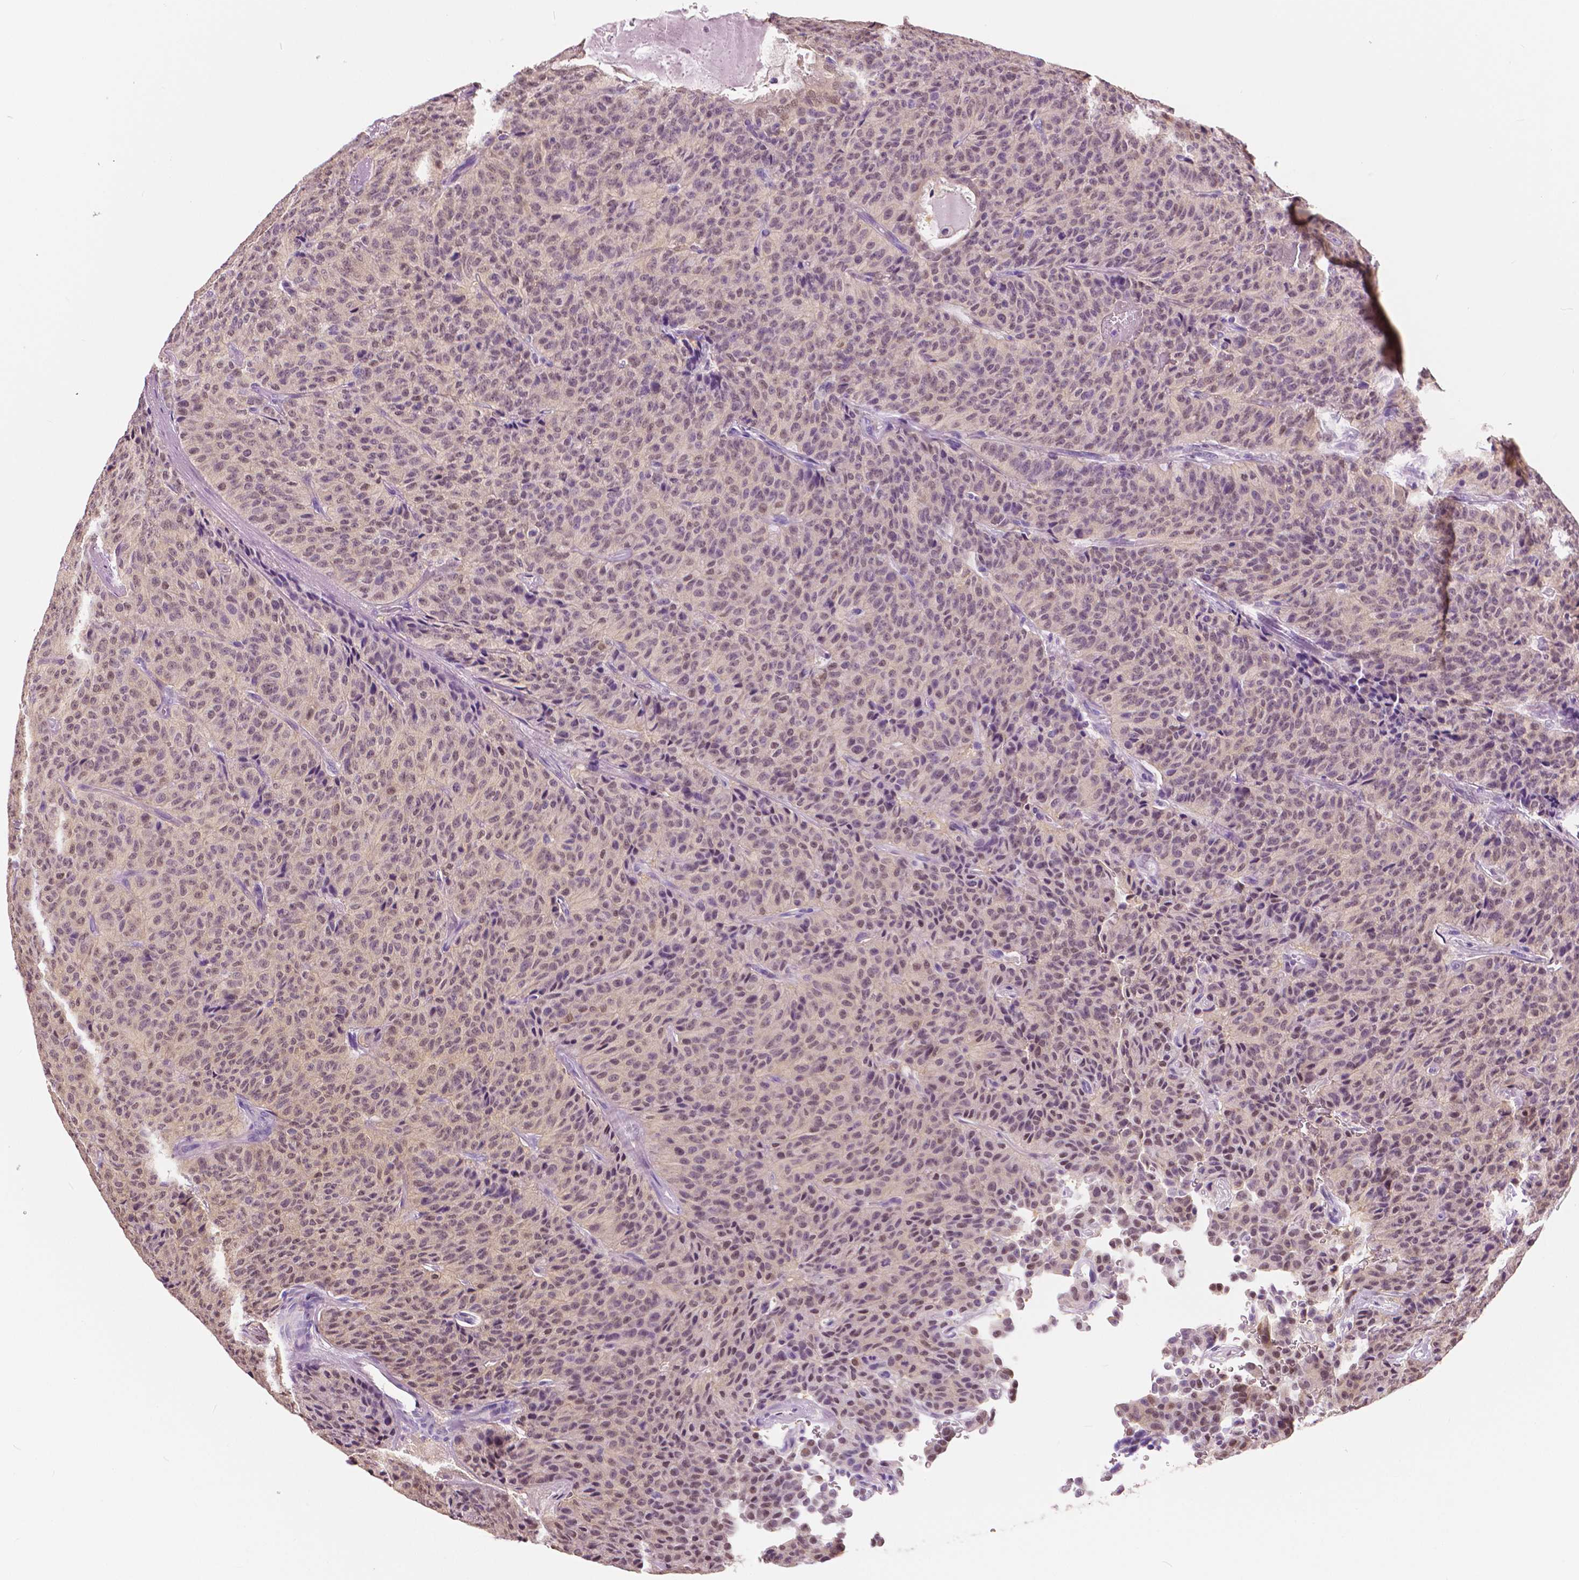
{"staining": {"intensity": "weak", "quantity": "25%-75%", "location": "nuclear"}, "tissue": "carcinoid", "cell_type": "Tumor cells", "image_type": "cancer", "snomed": [{"axis": "morphology", "description": "Carcinoid, malignant, NOS"}, {"axis": "topography", "description": "Lung"}], "caption": "IHC (DAB (3,3'-diaminobenzidine)) staining of carcinoid shows weak nuclear protein staining in about 25%-75% of tumor cells. The staining was performed using DAB, with brown indicating positive protein expression. Nuclei are stained blue with hematoxylin.", "gene": "TKFC", "patient": {"sex": "male", "age": 71}}